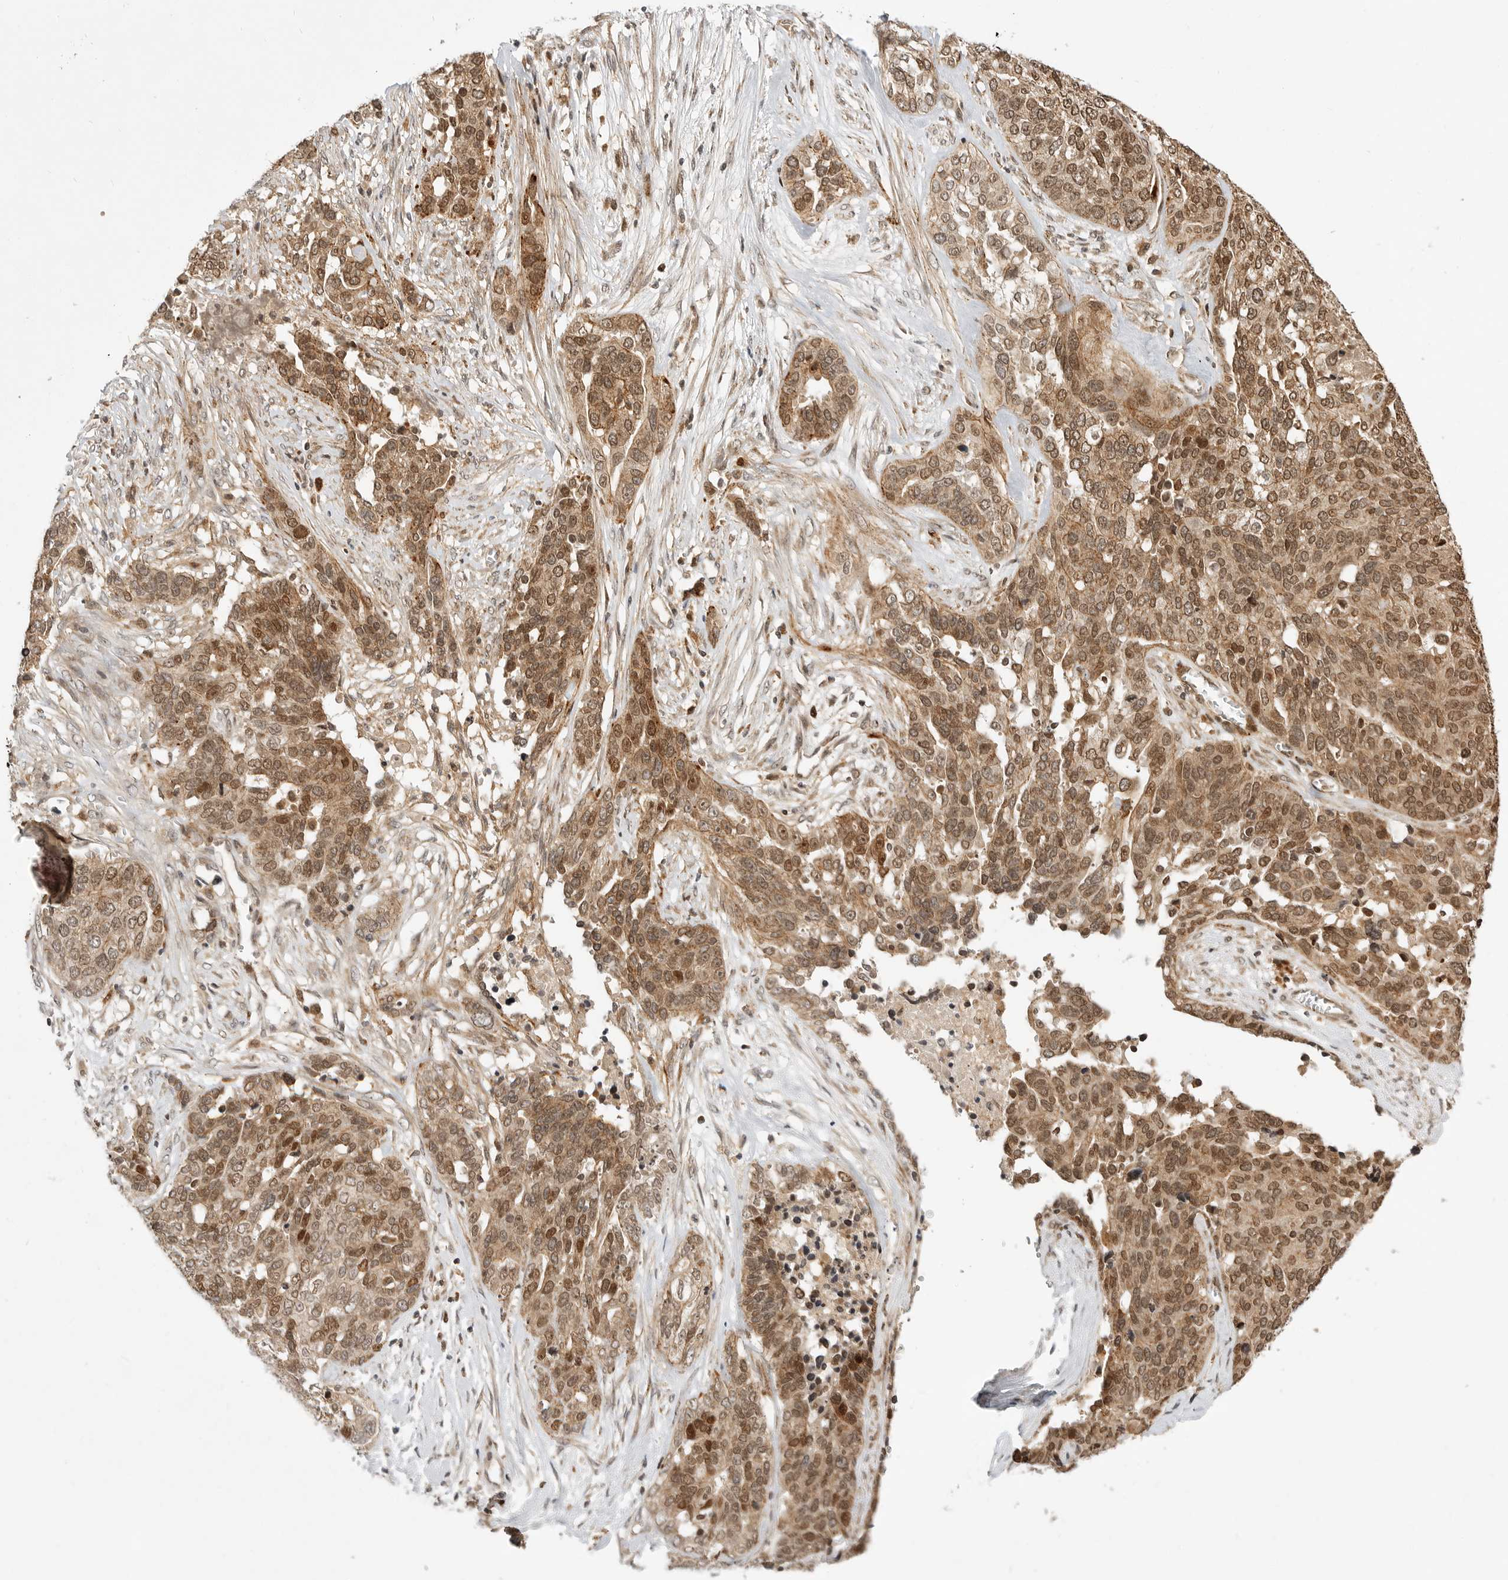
{"staining": {"intensity": "moderate", "quantity": ">75%", "location": "cytoplasmic/membranous,nuclear"}, "tissue": "ovarian cancer", "cell_type": "Tumor cells", "image_type": "cancer", "snomed": [{"axis": "morphology", "description": "Cystadenocarcinoma, serous, NOS"}, {"axis": "topography", "description": "Ovary"}], "caption": "A histopathology image showing moderate cytoplasmic/membranous and nuclear staining in about >75% of tumor cells in ovarian serous cystadenocarcinoma, as visualized by brown immunohistochemical staining.", "gene": "CSNK1G3", "patient": {"sex": "female", "age": 44}}